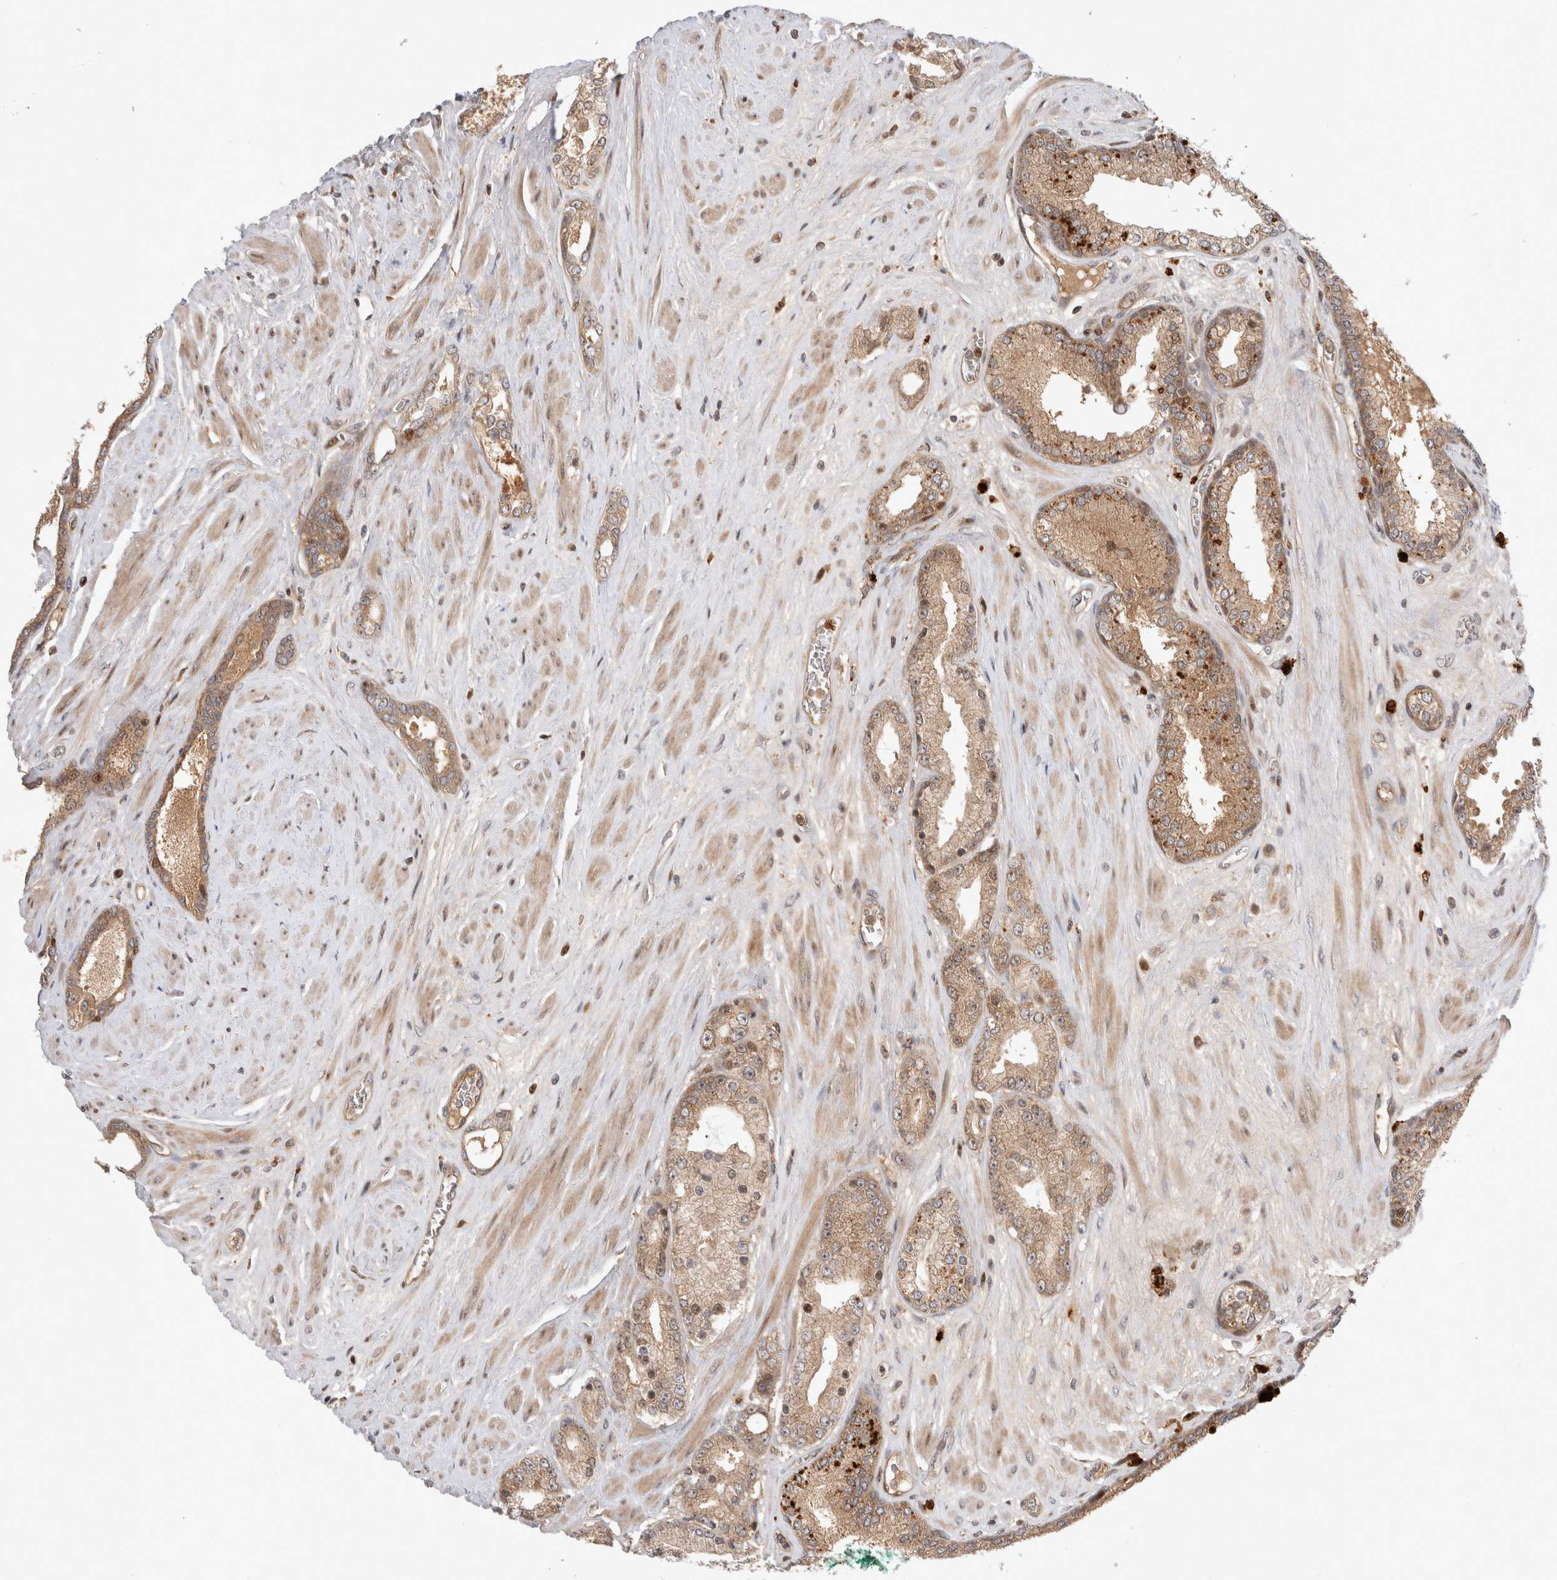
{"staining": {"intensity": "moderate", "quantity": ">75%", "location": "cytoplasmic/membranous"}, "tissue": "prostate cancer", "cell_type": "Tumor cells", "image_type": "cancer", "snomed": [{"axis": "morphology", "description": "Adenocarcinoma, Low grade"}, {"axis": "topography", "description": "Prostate"}], "caption": "Brown immunohistochemical staining in prostate cancer (adenocarcinoma (low-grade)) demonstrates moderate cytoplasmic/membranous positivity in approximately >75% of tumor cells.", "gene": "HTT", "patient": {"sex": "male", "age": 62}}